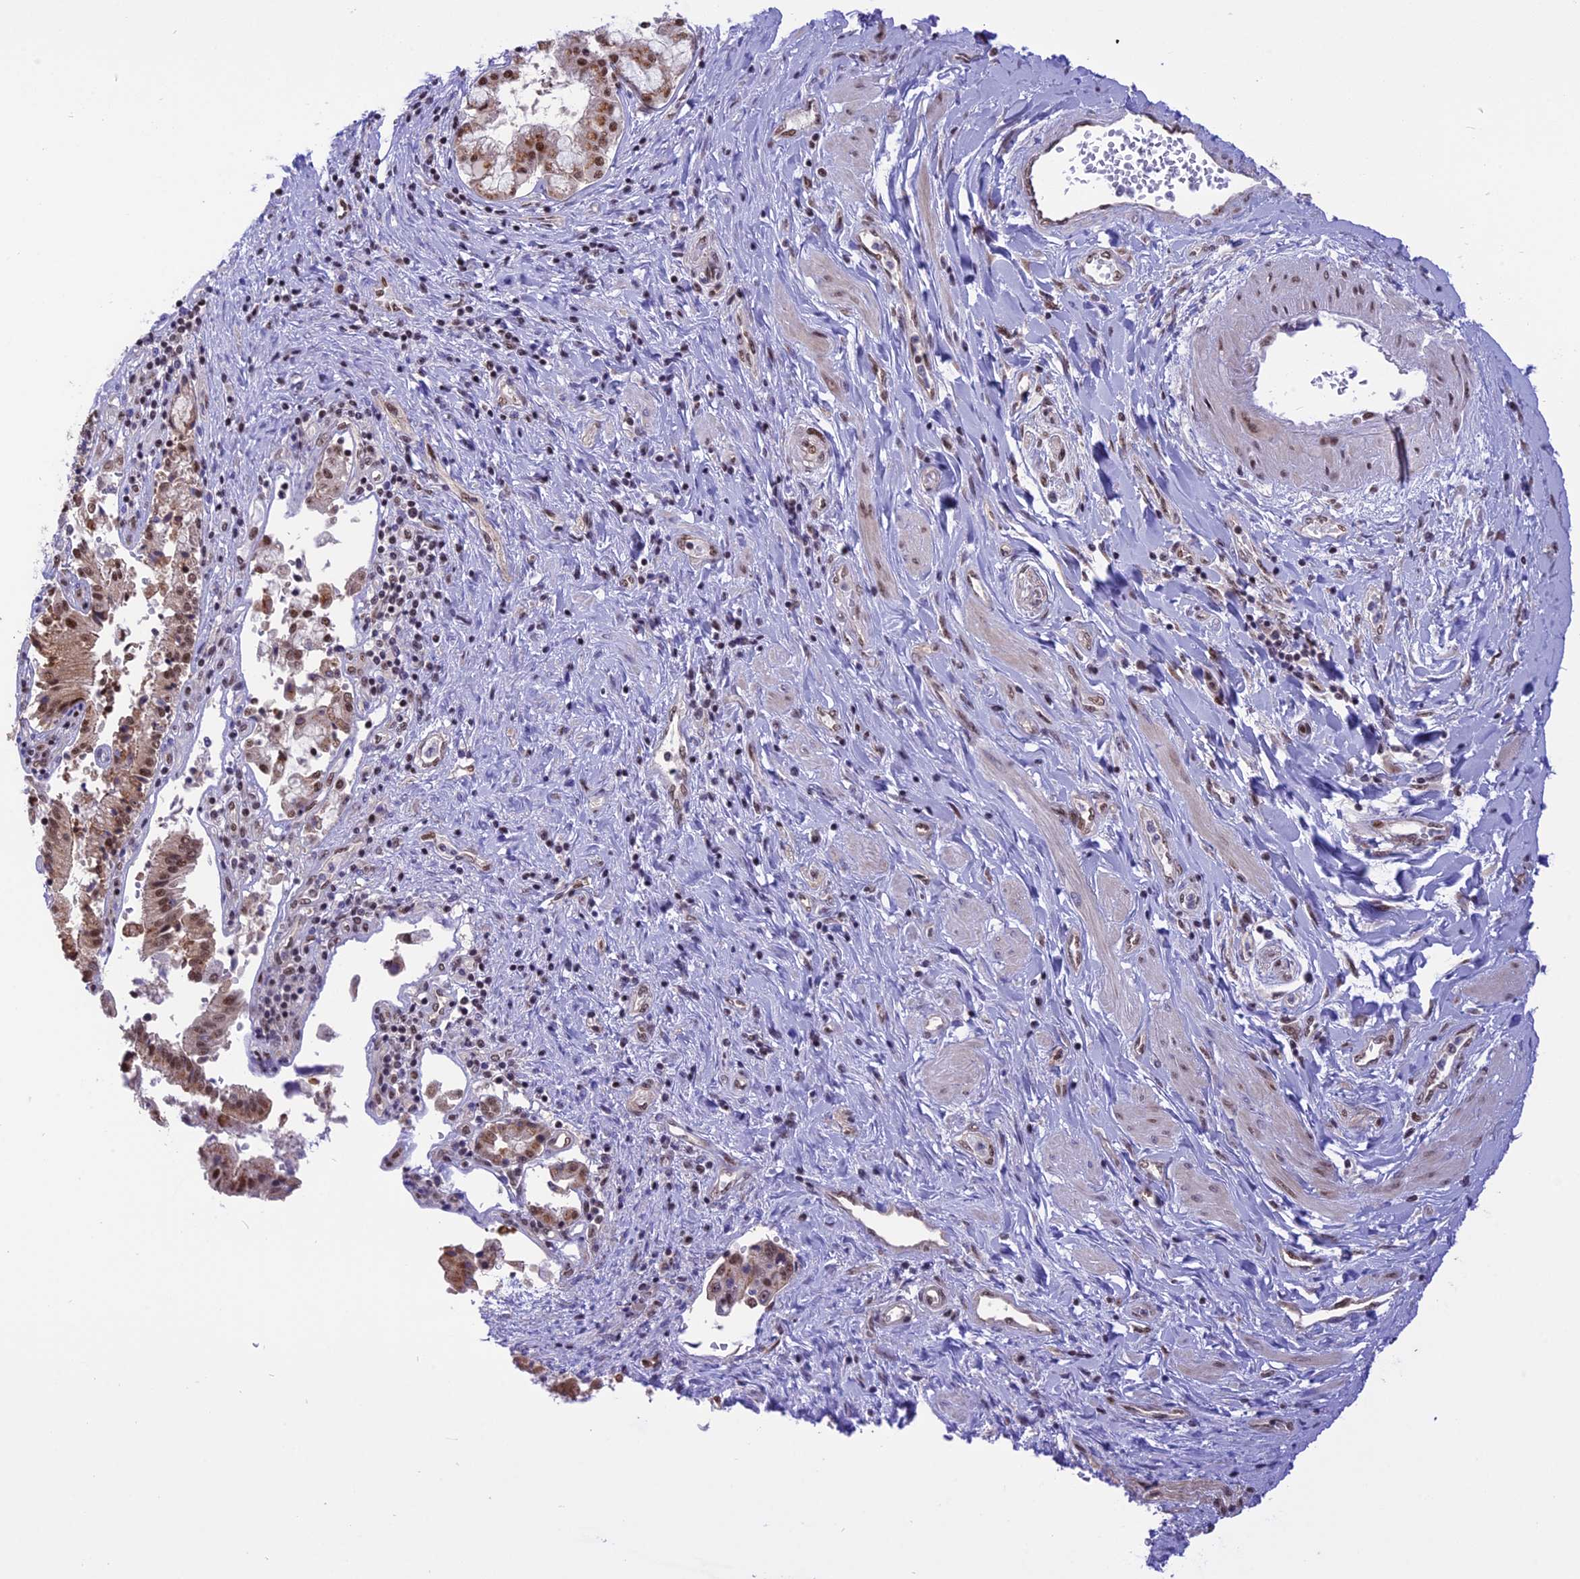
{"staining": {"intensity": "moderate", "quantity": ">75%", "location": "nuclear"}, "tissue": "pancreatic cancer", "cell_type": "Tumor cells", "image_type": "cancer", "snomed": [{"axis": "morphology", "description": "Adenocarcinoma, NOS"}, {"axis": "topography", "description": "Pancreas"}], "caption": "Immunohistochemistry (DAB) staining of pancreatic adenocarcinoma reveals moderate nuclear protein staining in approximately >75% of tumor cells. Immunohistochemistry (ihc) stains the protein in brown and the nuclei are stained blue.", "gene": "ZNF837", "patient": {"sex": "male", "age": 46}}